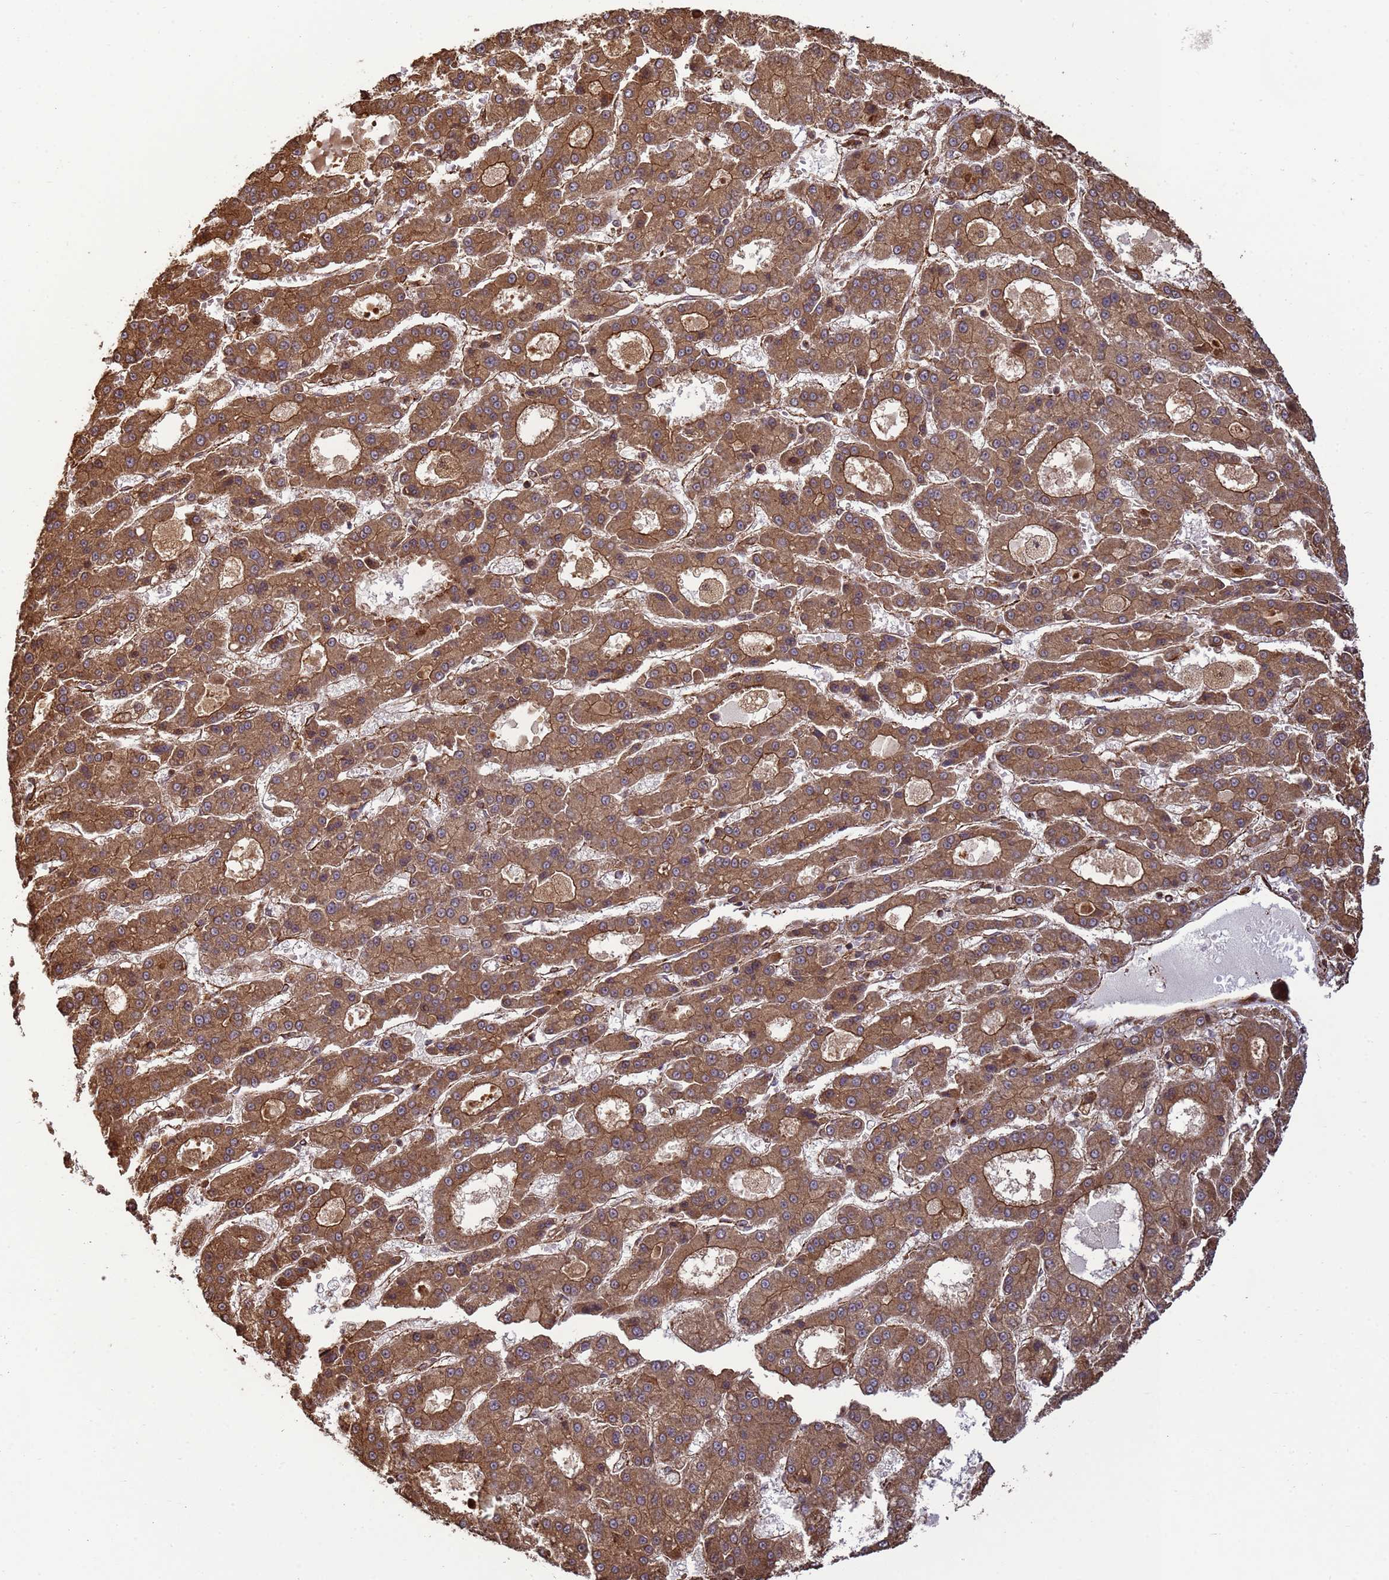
{"staining": {"intensity": "moderate", "quantity": ">75%", "location": "cytoplasmic/membranous"}, "tissue": "liver cancer", "cell_type": "Tumor cells", "image_type": "cancer", "snomed": [{"axis": "morphology", "description": "Carcinoma, Hepatocellular, NOS"}, {"axis": "topography", "description": "Liver"}], "caption": "The image exhibits a brown stain indicating the presence of a protein in the cytoplasmic/membranous of tumor cells in liver cancer. The staining is performed using DAB (3,3'-diaminobenzidine) brown chromogen to label protein expression. The nuclei are counter-stained blue using hematoxylin.", "gene": "CNOT1", "patient": {"sex": "male", "age": 70}}